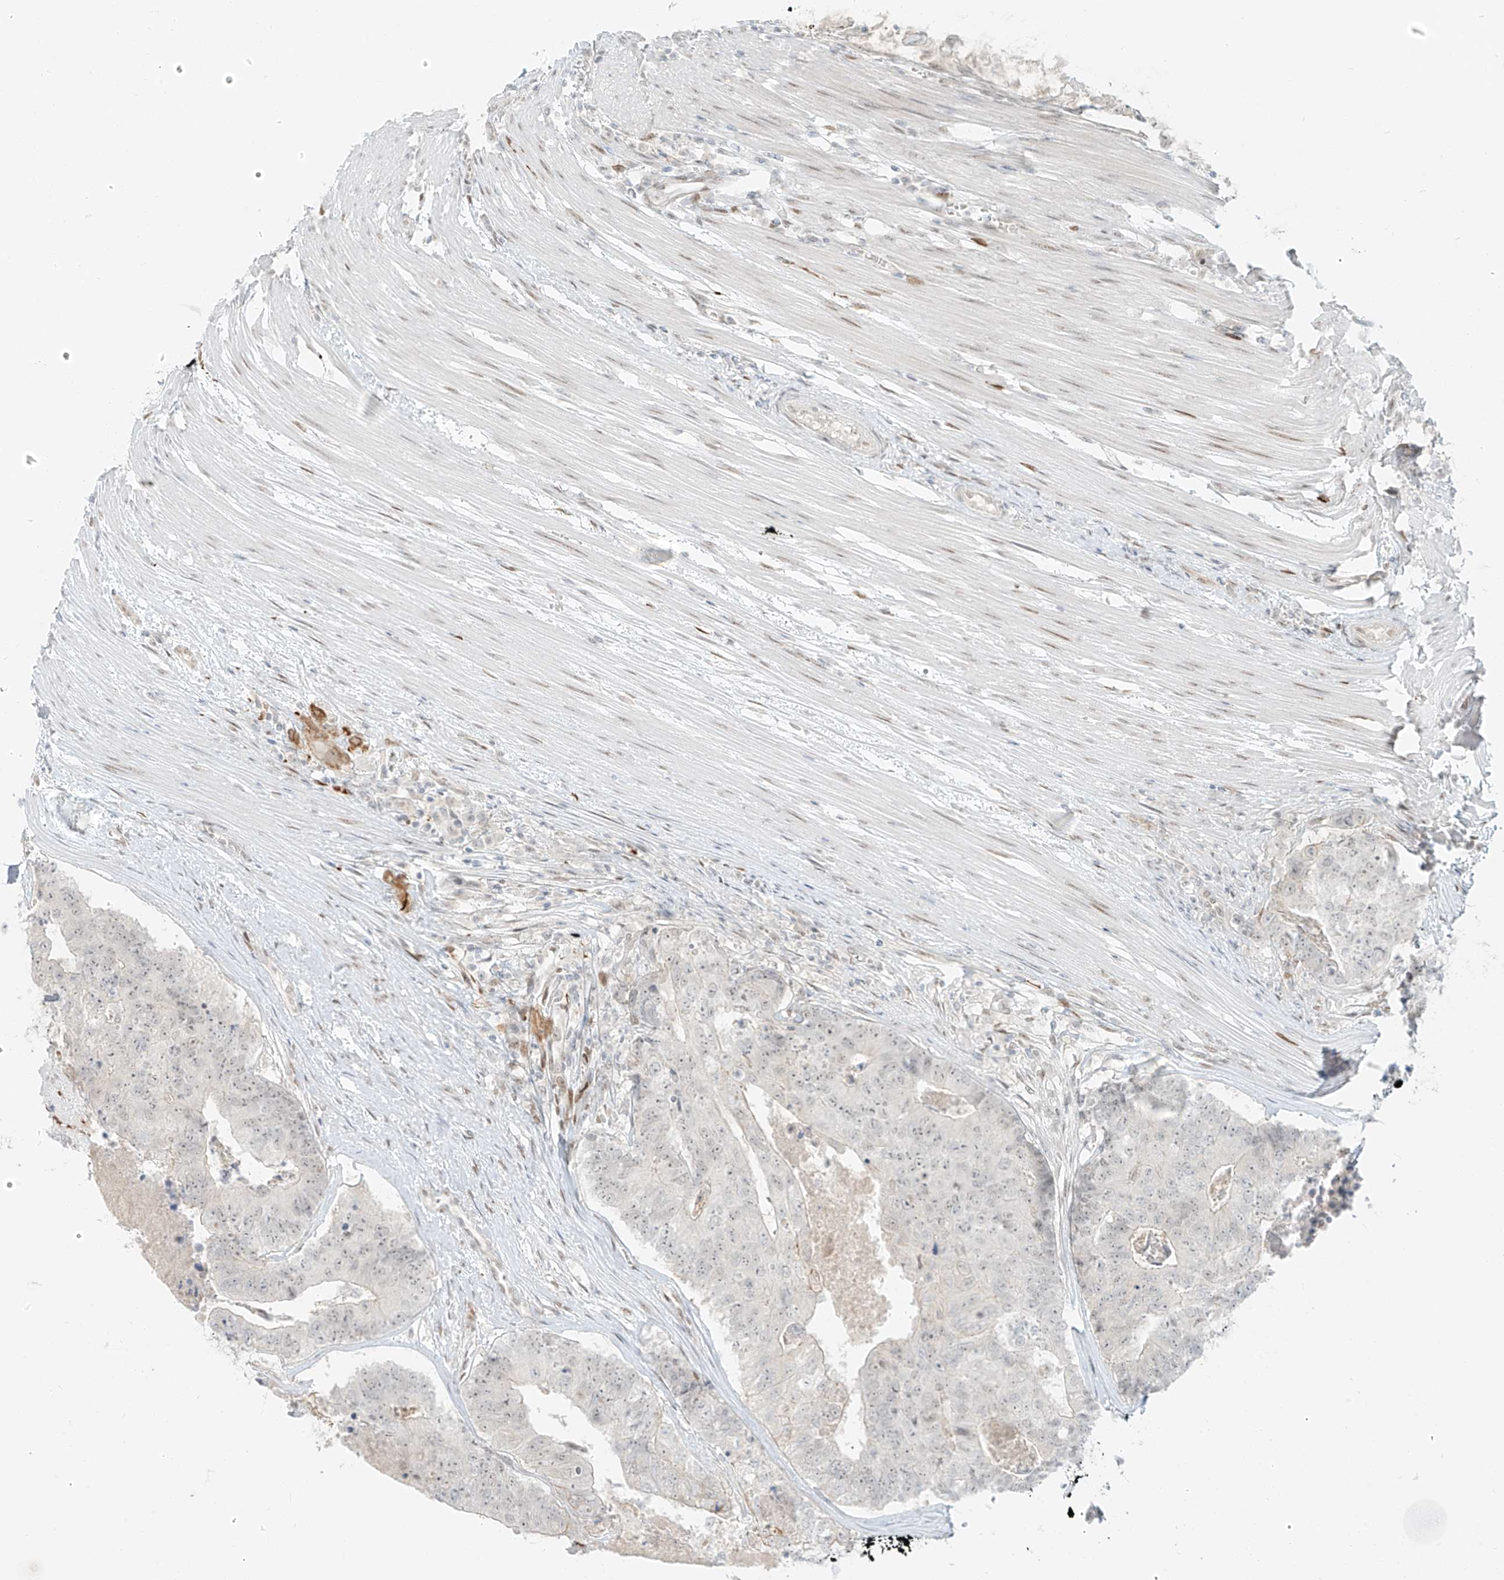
{"staining": {"intensity": "negative", "quantity": "none", "location": "none"}, "tissue": "colorectal cancer", "cell_type": "Tumor cells", "image_type": "cancer", "snomed": [{"axis": "morphology", "description": "Adenocarcinoma, NOS"}, {"axis": "topography", "description": "Colon"}], "caption": "Human colorectal cancer stained for a protein using immunohistochemistry (IHC) exhibits no expression in tumor cells.", "gene": "ZNF774", "patient": {"sex": "female", "age": 67}}